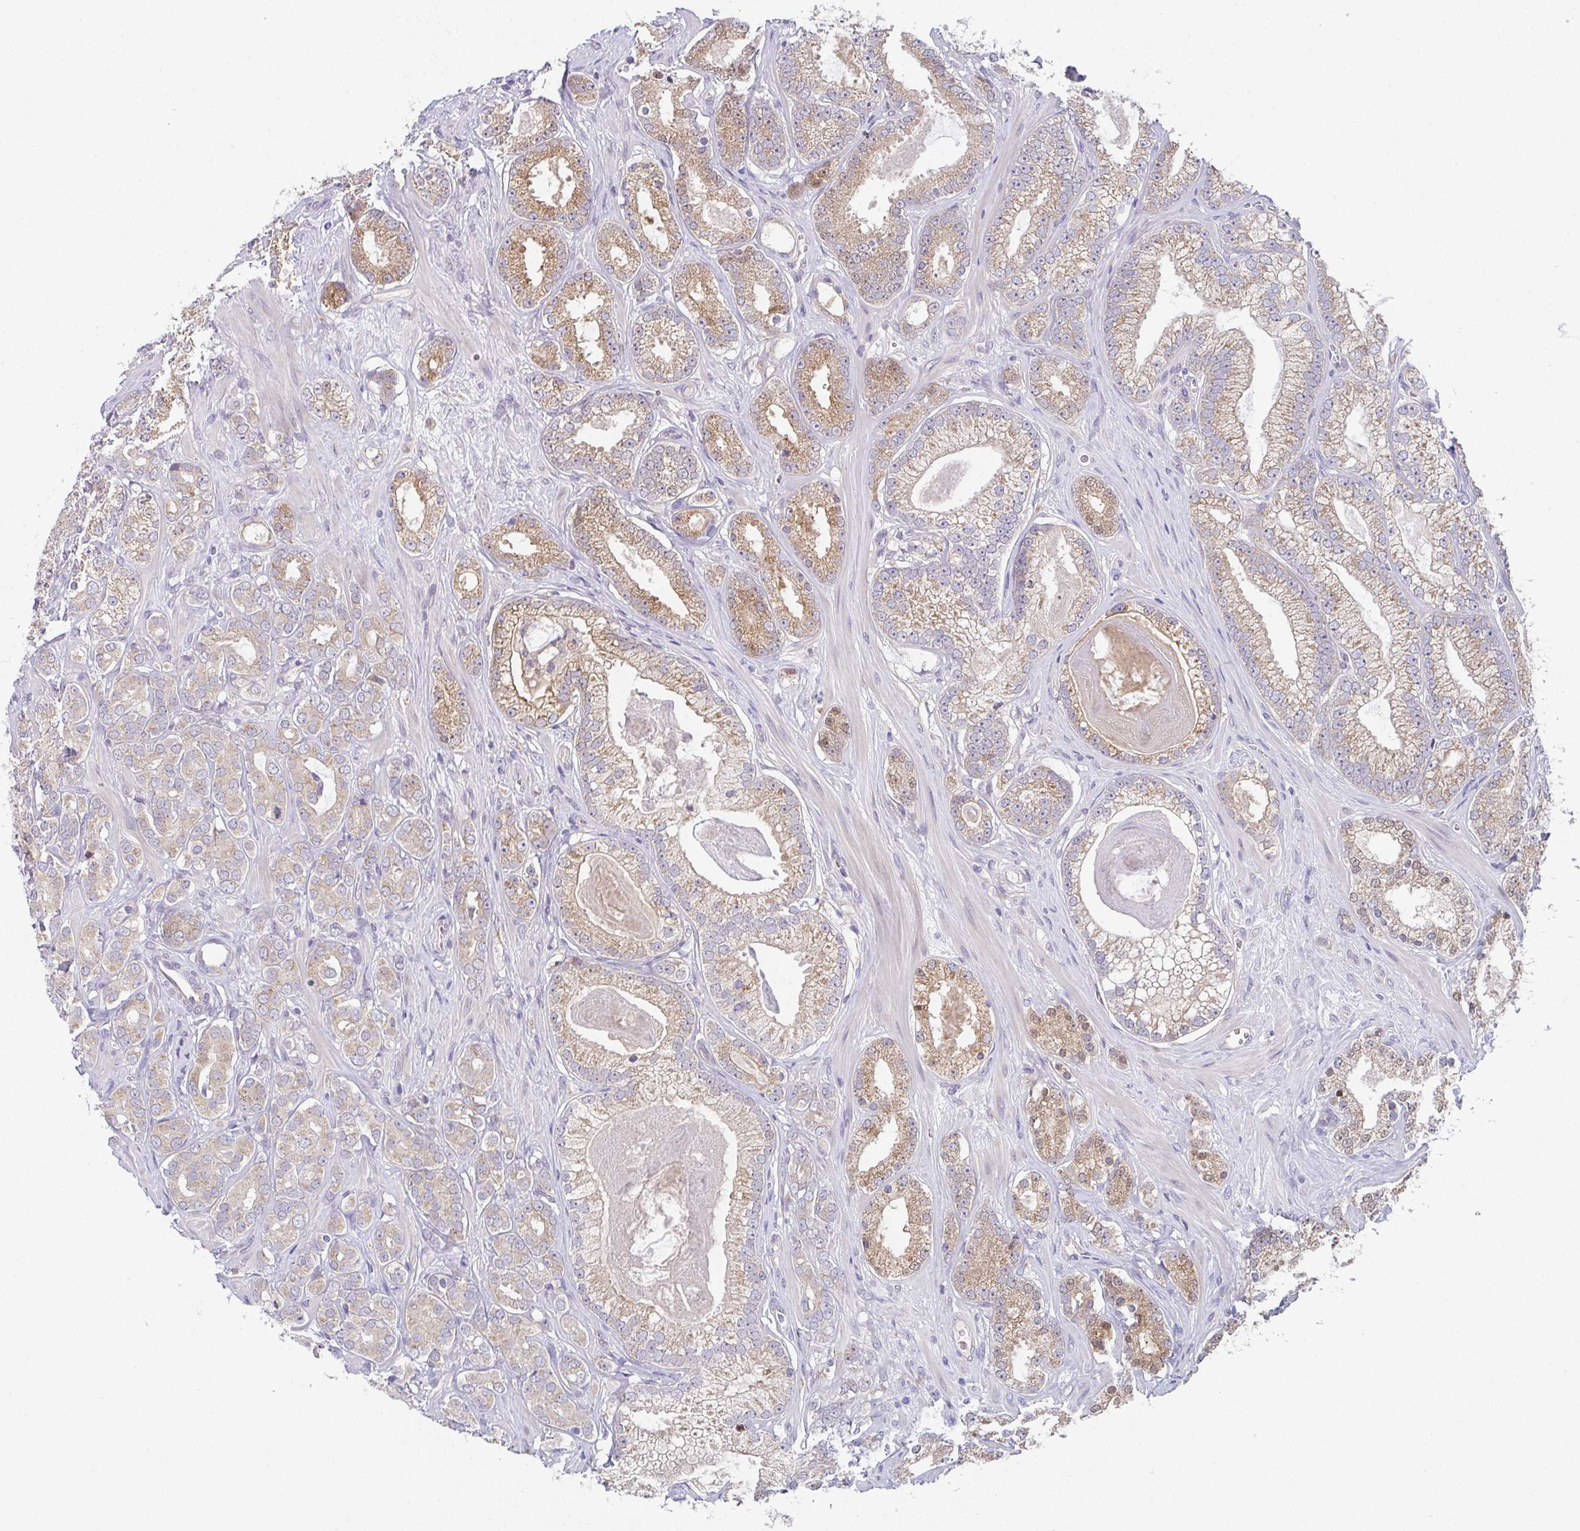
{"staining": {"intensity": "weak", "quantity": ">75%", "location": "cytoplasmic/membranous"}, "tissue": "prostate cancer", "cell_type": "Tumor cells", "image_type": "cancer", "snomed": [{"axis": "morphology", "description": "Adenocarcinoma, High grade"}, {"axis": "topography", "description": "Prostate"}], "caption": "Immunohistochemical staining of adenocarcinoma (high-grade) (prostate) exhibits low levels of weak cytoplasmic/membranous expression in about >75% of tumor cells.", "gene": "TSPAN31", "patient": {"sex": "male", "age": 66}}